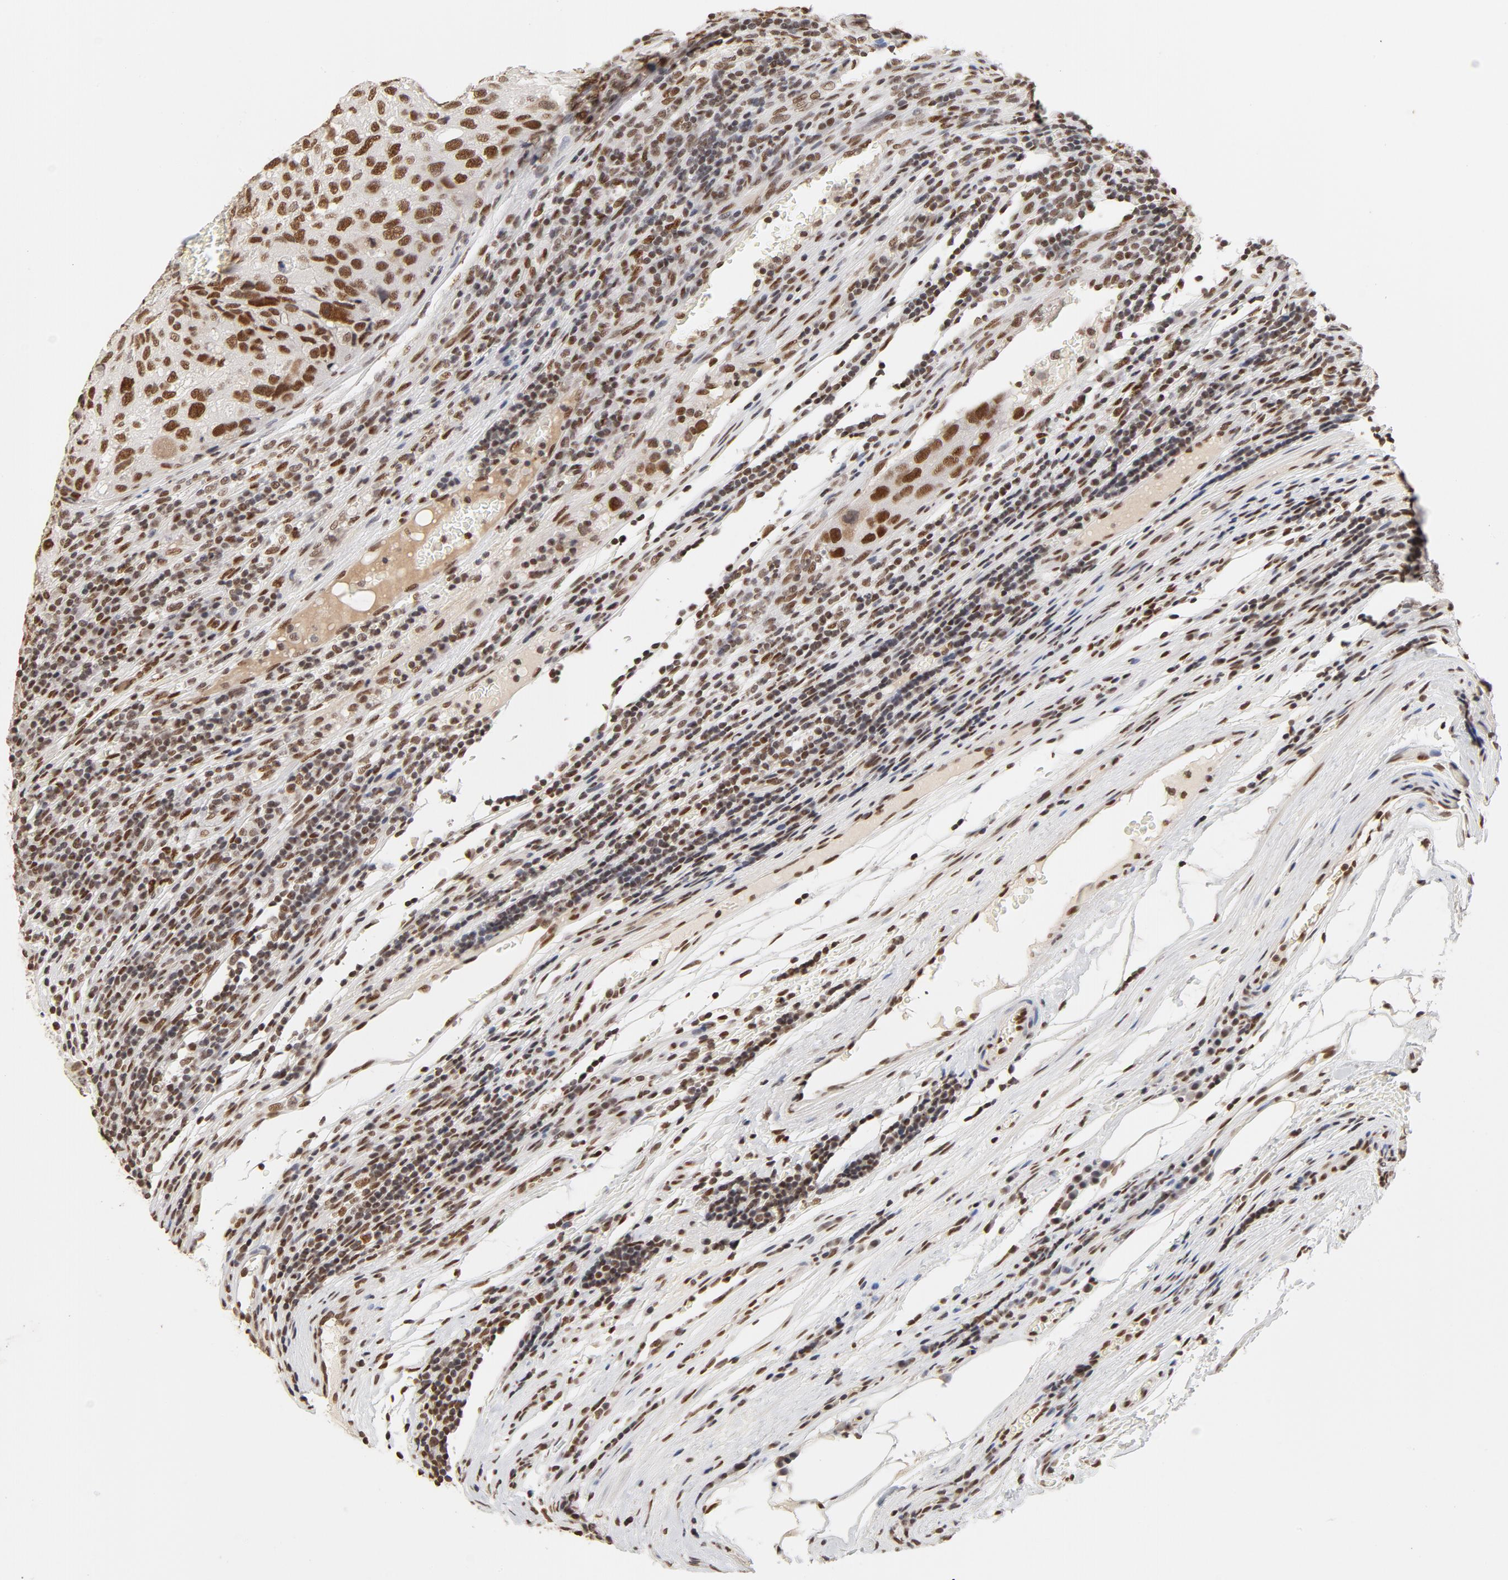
{"staining": {"intensity": "moderate", "quantity": ">75%", "location": "nuclear"}, "tissue": "urothelial cancer", "cell_type": "Tumor cells", "image_type": "cancer", "snomed": [{"axis": "morphology", "description": "Urothelial carcinoma, High grade"}, {"axis": "topography", "description": "Lymph node"}, {"axis": "topography", "description": "Urinary bladder"}], "caption": "High-grade urothelial carcinoma stained with a protein marker demonstrates moderate staining in tumor cells.", "gene": "TP53BP1", "patient": {"sex": "male", "age": 51}}